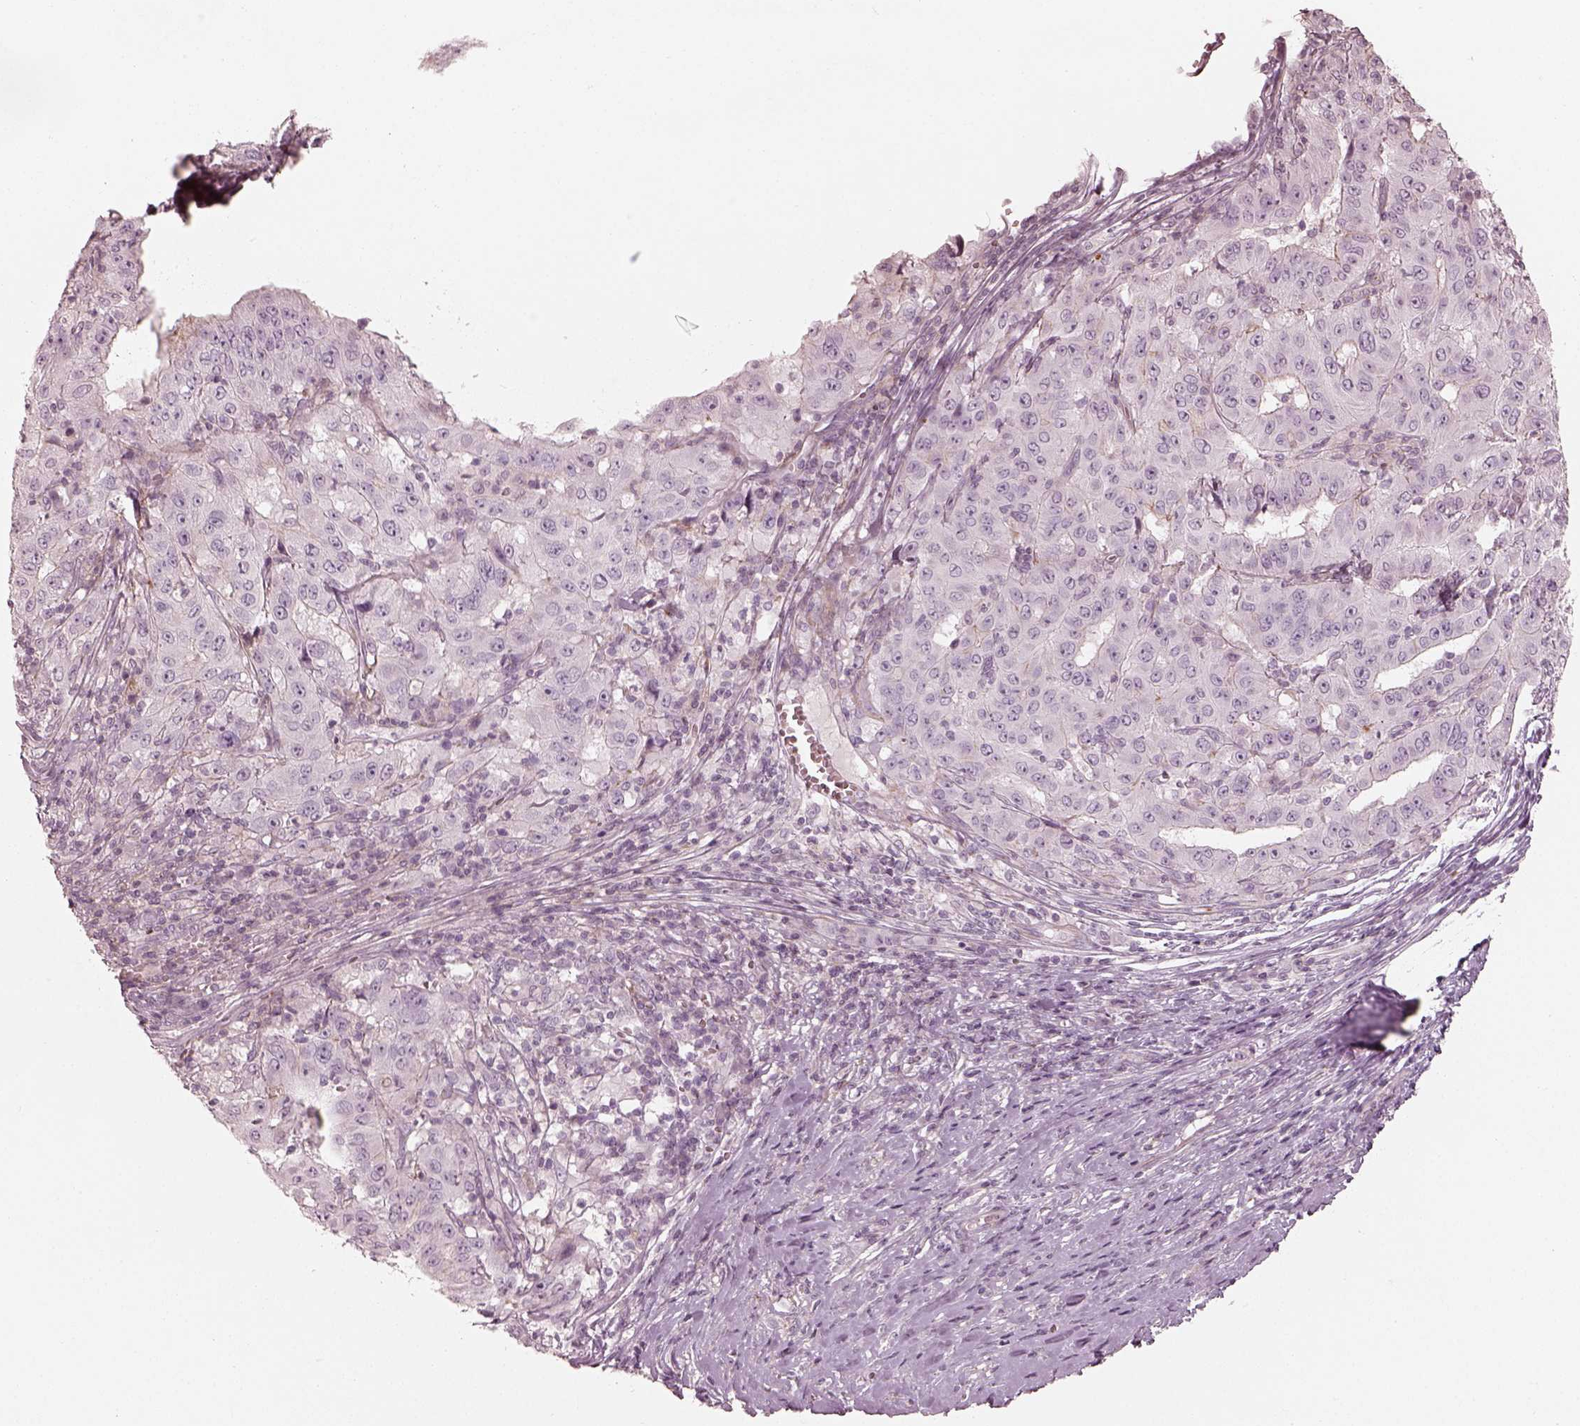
{"staining": {"intensity": "negative", "quantity": "none", "location": "none"}, "tissue": "pancreatic cancer", "cell_type": "Tumor cells", "image_type": "cancer", "snomed": [{"axis": "morphology", "description": "Adenocarcinoma, NOS"}, {"axis": "topography", "description": "Pancreas"}], "caption": "This photomicrograph is of pancreatic cancer stained with IHC to label a protein in brown with the nuclei are counter-stained blue. There is no staining in tumor cells.", "gene": "PRLHR", "patient": {"sex": "male", "age": 63}}